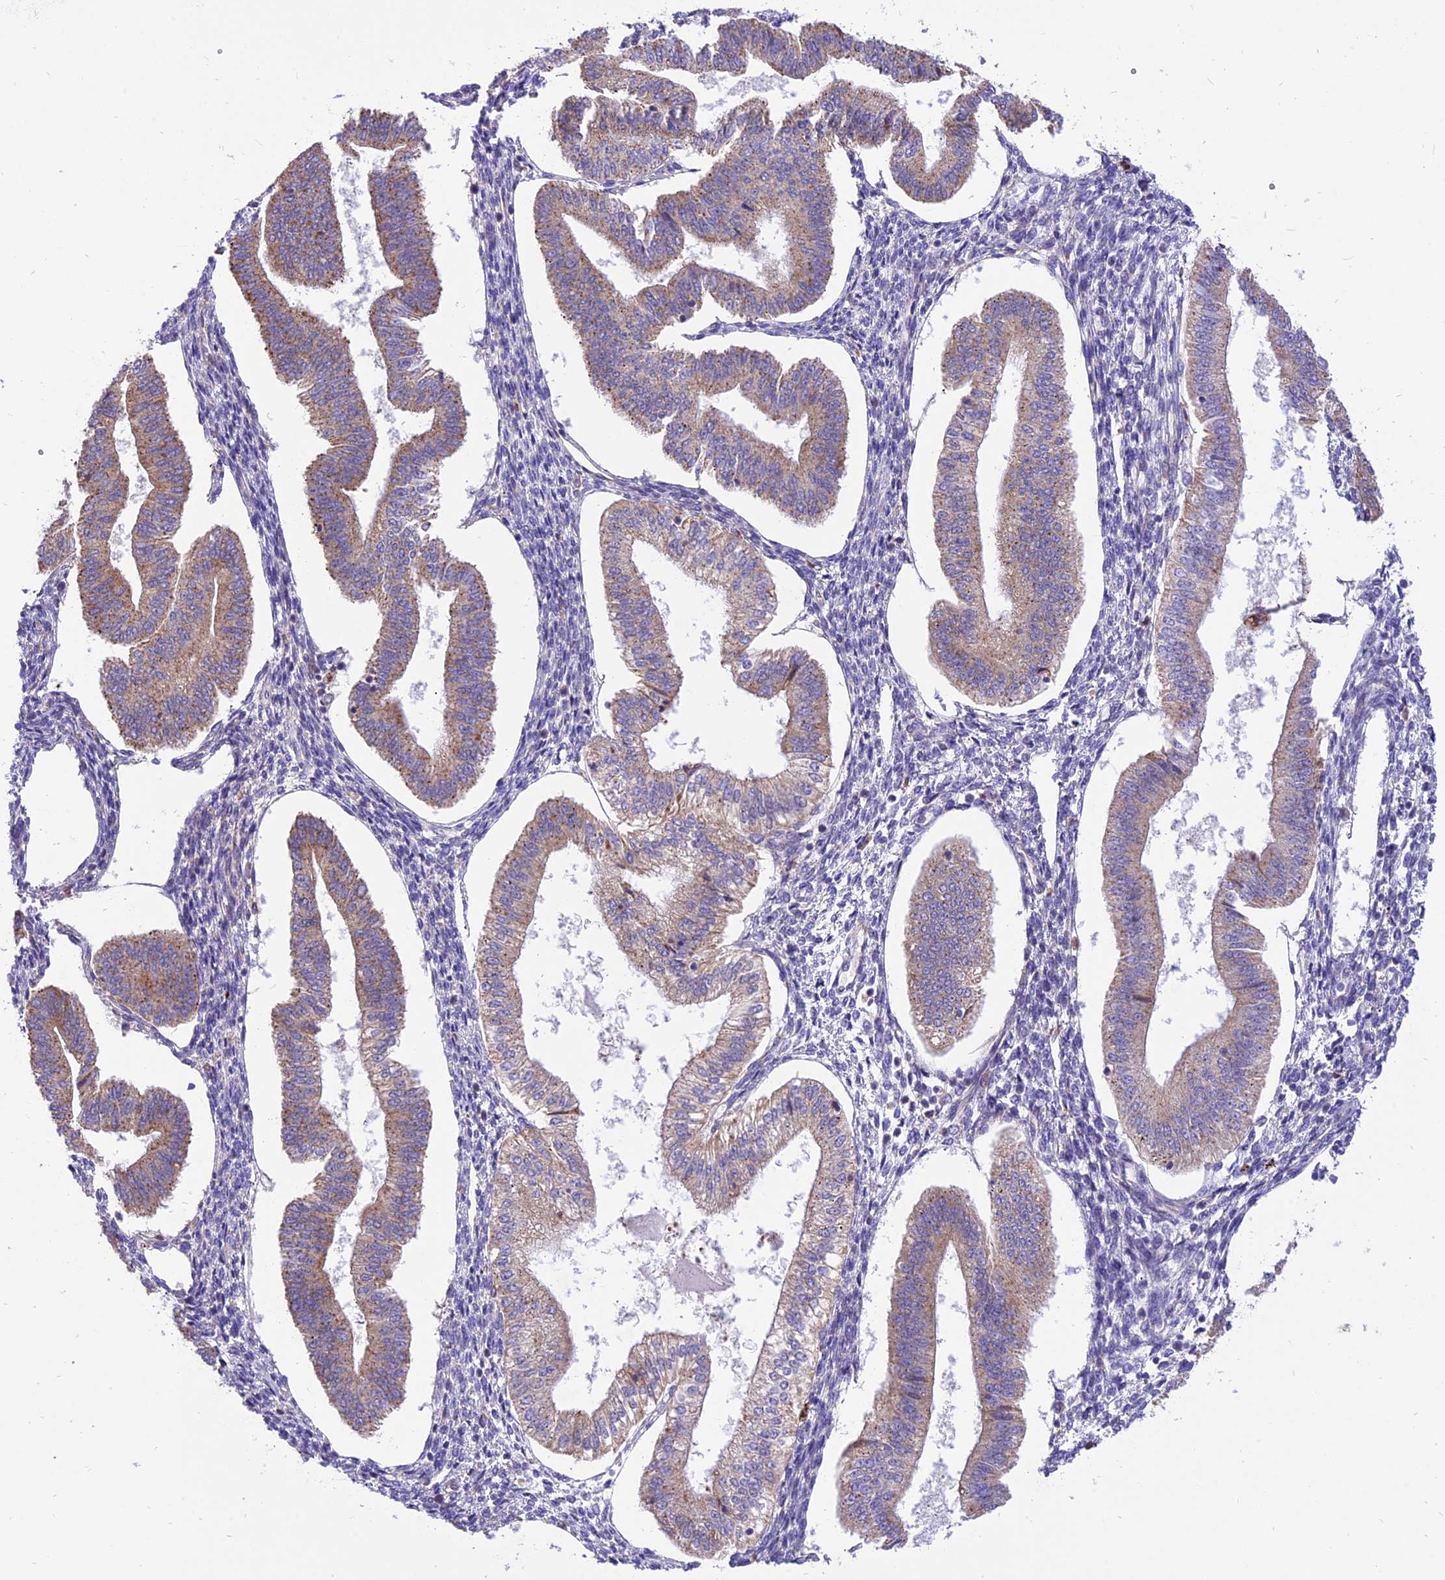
{"staining": {"intensity": "negative", "quantity": "none", "location": "none"}, "tissue": "endometrium", "cell_type": "Cells in endometrial stroma", "image_type": "normal", "snomed": [{"axis": "morphology", "description": "Normal tissue, NOS"}, {"axis": "topography", "description": "Endometrium"}], "caption": "Cells in endometrial stroma show no significant staining in unremarkable endometrium.", "gene": "ARMCX6", "patient": {"sex": "female", "age": 34}}